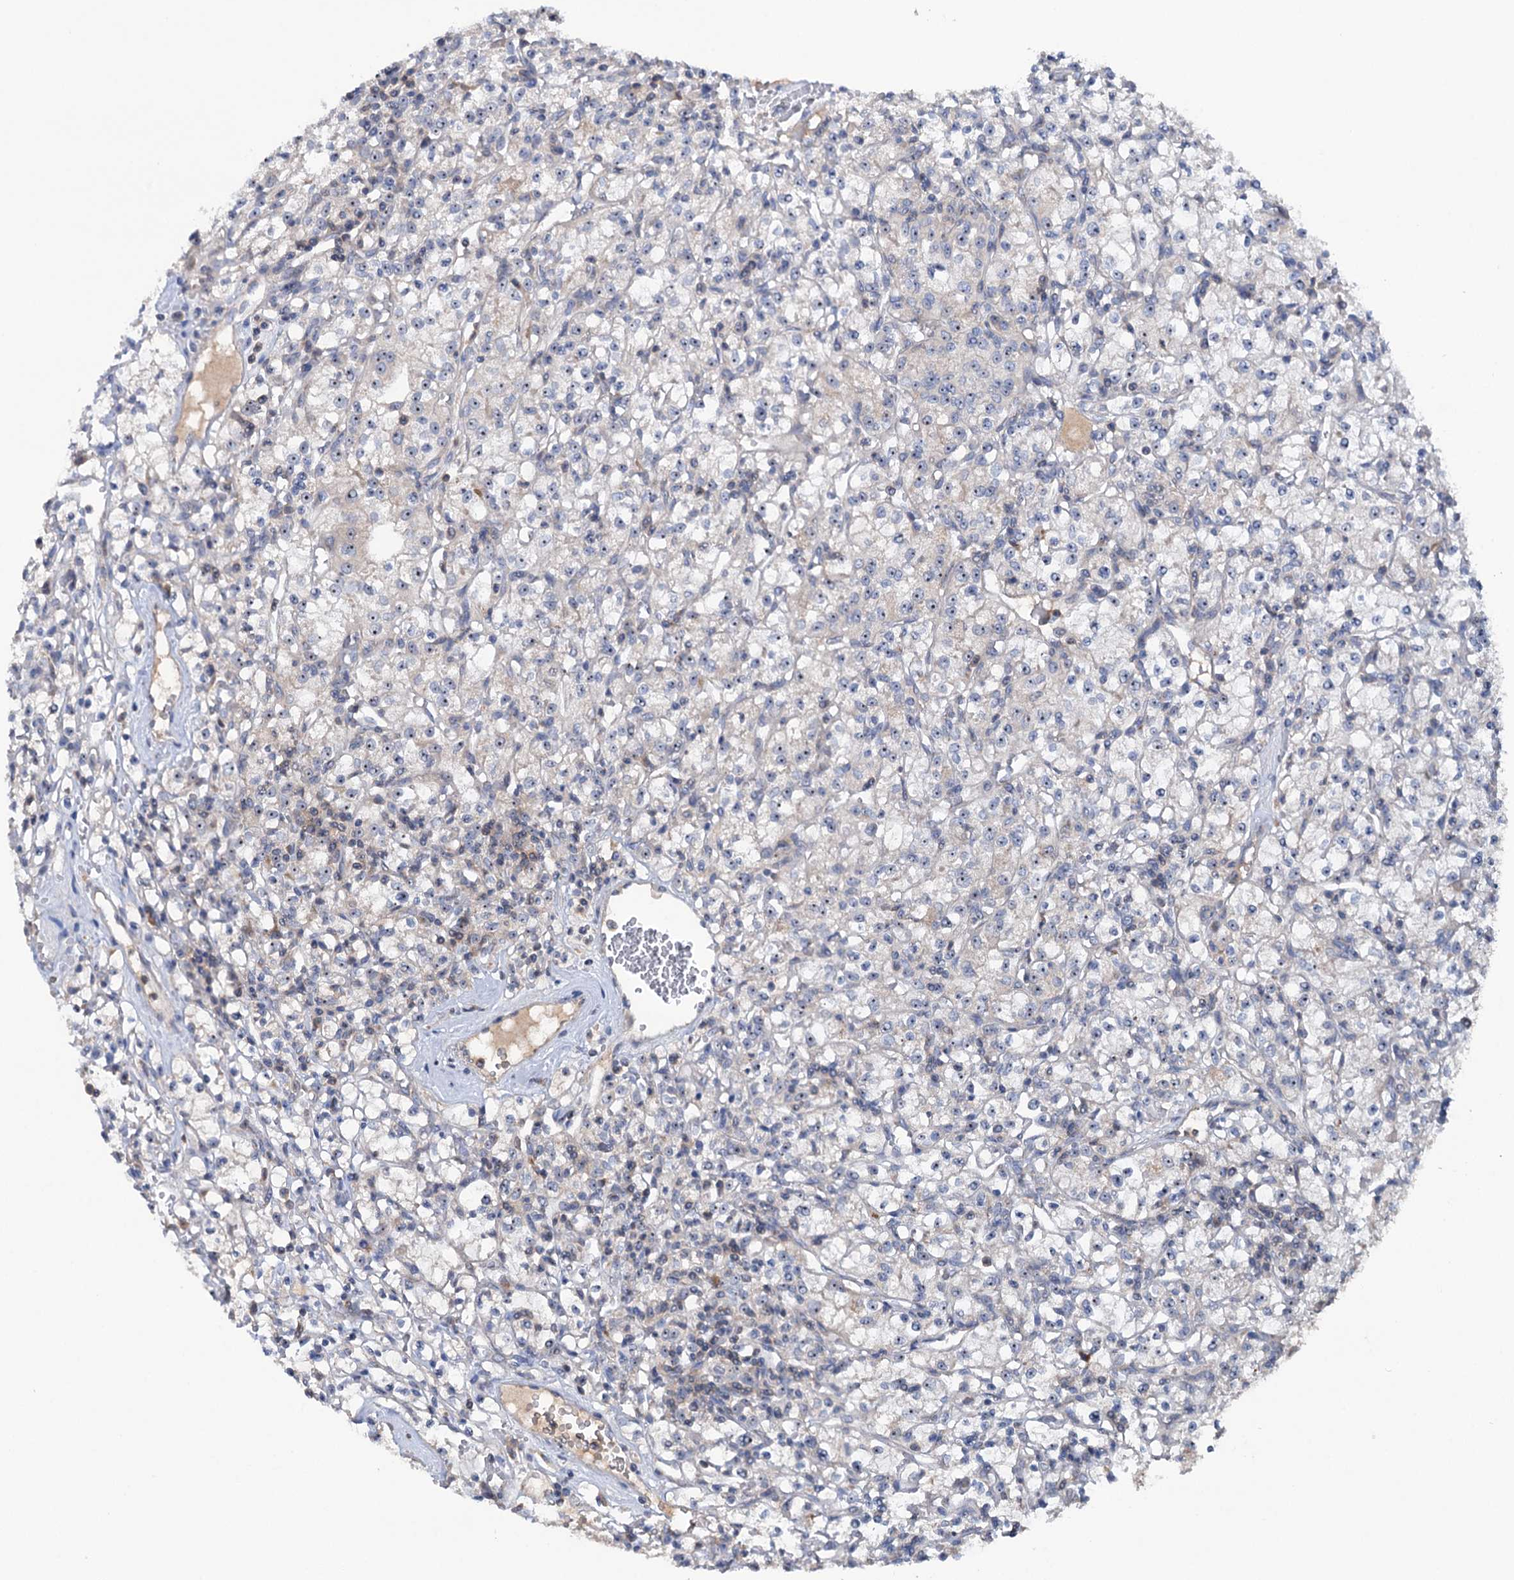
{"staining": {"intensity": "weak", "quantity": "<25%", "location": "cytoplasmic/membranous,nuclear"}, "tissue": "renal cancer", "cell_type": "Tumor cells", "image_type": "cancer", "snomed": [{"axis": "morphology", "description": "Adenocarcinoma, NOS"}, {"axis": "topography", "description": "Kidney"}], "caption": "A high-resolution photomicrograph shows IHC staining of renal cancer, which demonstrates no significant staining in tumor cells.", "gene": "HTR3B", "patient": {"sex": "female", "age": 59}}